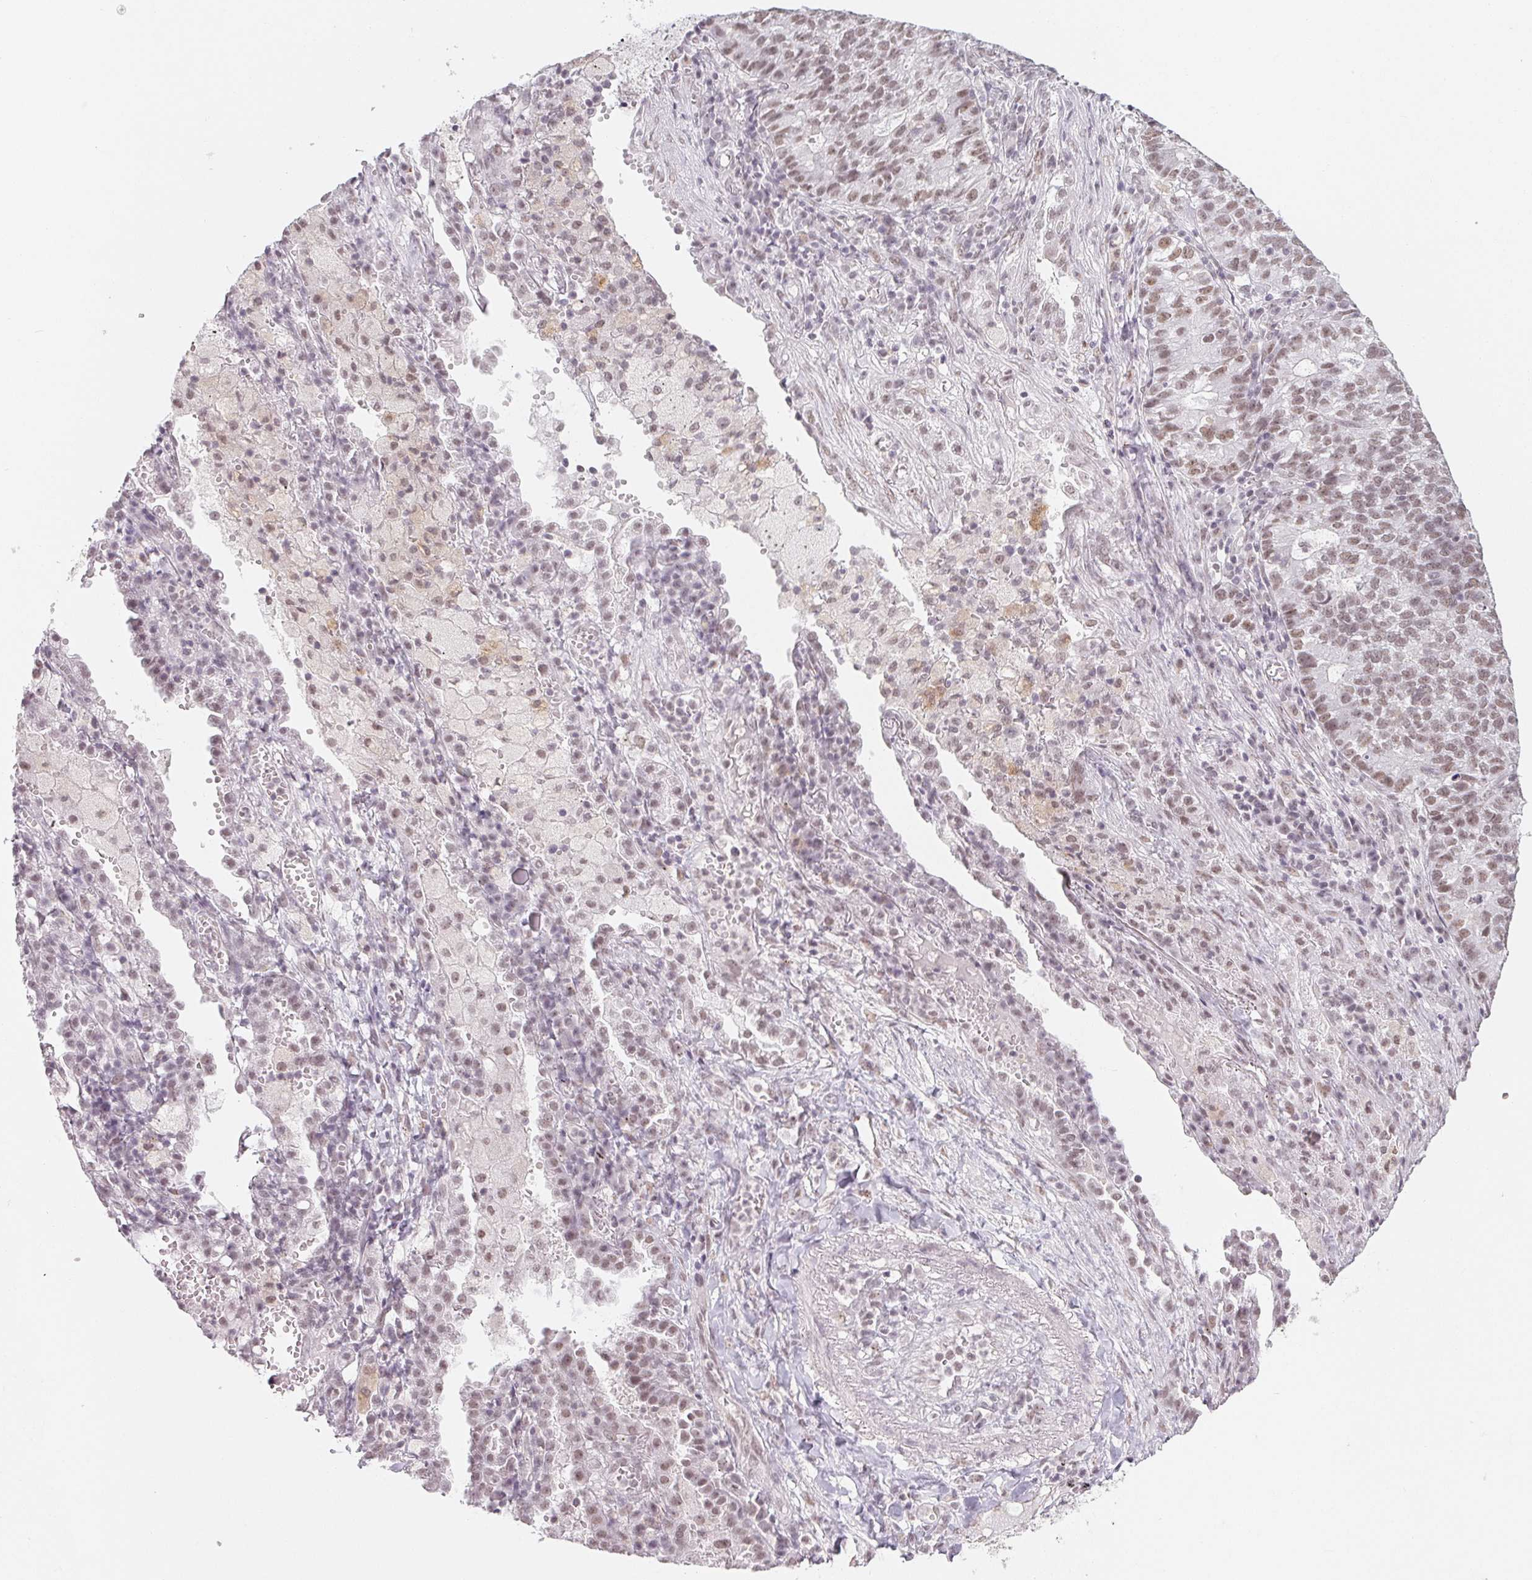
{"staining": {"intensity": "weak", "quantity": ">75%", "location": "nuclear"}, "tissue": "lung cancer", "cell_type": "Tumor cells", "image_type": "cancer", "snomed": [{"axis": "morphology", "description": "Adenocarcinoma, NOS"}, {"axis": "topography", "description": "Lung"}], "caption": "About >75% of tumor cells in human lung cancer exhibit weak nuclear protein expression as visualized by brown immunohistochemical staining.", "gene": "NXF3", "patient": {"sex": "male", "age": 57}}